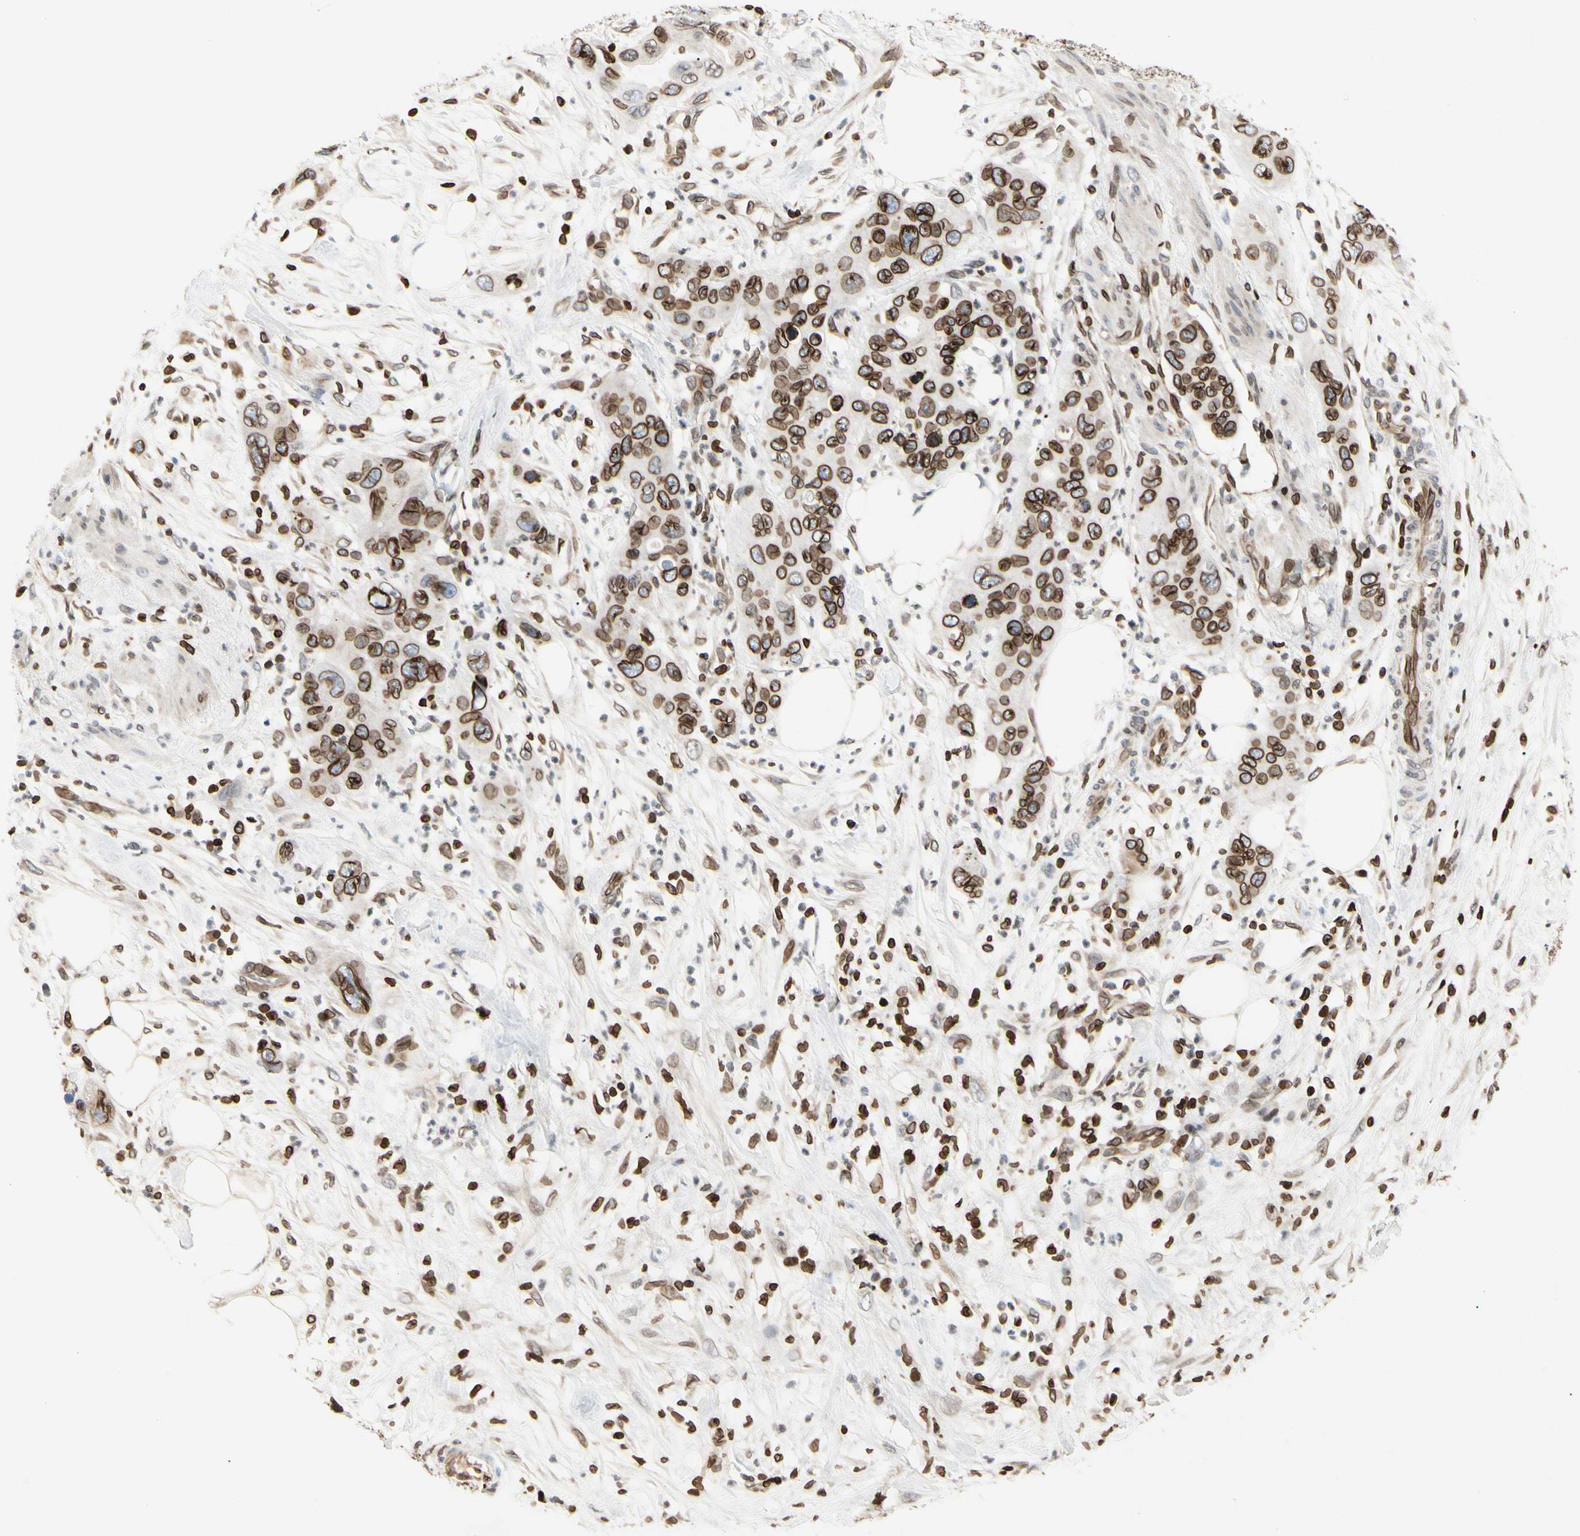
{"staining": {"intensity": "strong", "quantity": ">75%", "location": "cytoplasmic/membranous,nuclear"}, "tissue": "pancreatic cancer", "cell_type": "Tumor cells", "image_type": "cancer", "snomed": [{"axis": "morphology", "description": "Adenocarcinoma, NOS"}, {"axis": "topography", "description": "Pancreas"}], "caption": "Strong cytoplasmic/membranous and nuclear staining for a protein is present in approximately >75% of tumor cells of pancreatic cancer using immunohistochemistry.", "gene": "TMPO", "patient": {"sex": "female", "age": 71}}